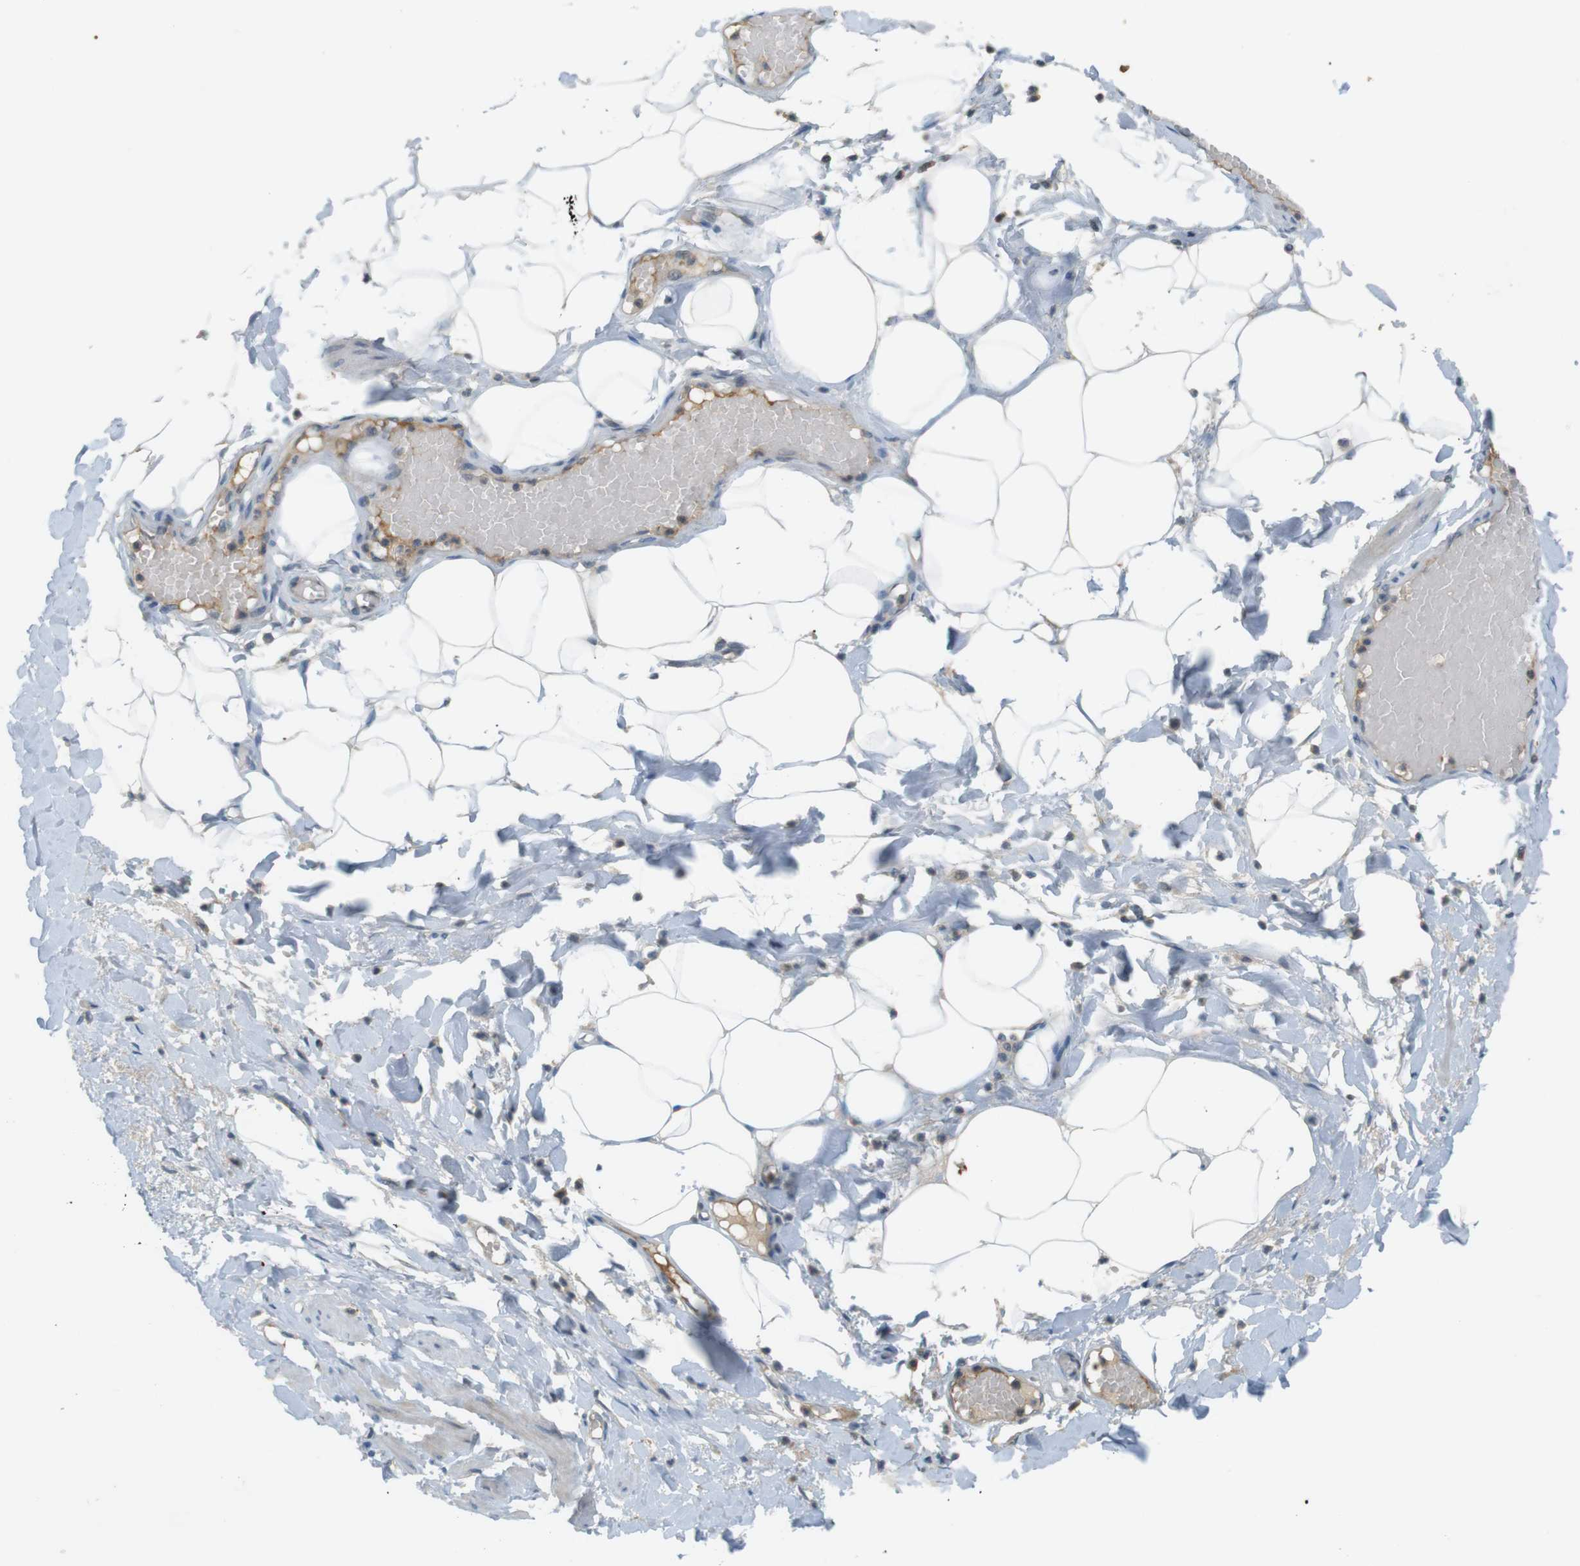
{"staining": {"intensity": "negative", "quantity": "none", "location": "none"}, "tissue": "adipose tissue", "cell_type": "Adipocytes", "image_type": "normal", "snomed": [{"axis": "morphology", "description": "Normal tissue, NOS"}, {"axis": "topography", "description": "Soft tissue"}, {"axis": "topography", "description": "Vascular tissue"}], "caption": "IHC image of benign adipose tissue: adipose tissue stained with DAB exhibits no significant protein positivity in adipocytes.", "gene": "ZDHHC20", "patient": {"sex": "female", "age": 35}}